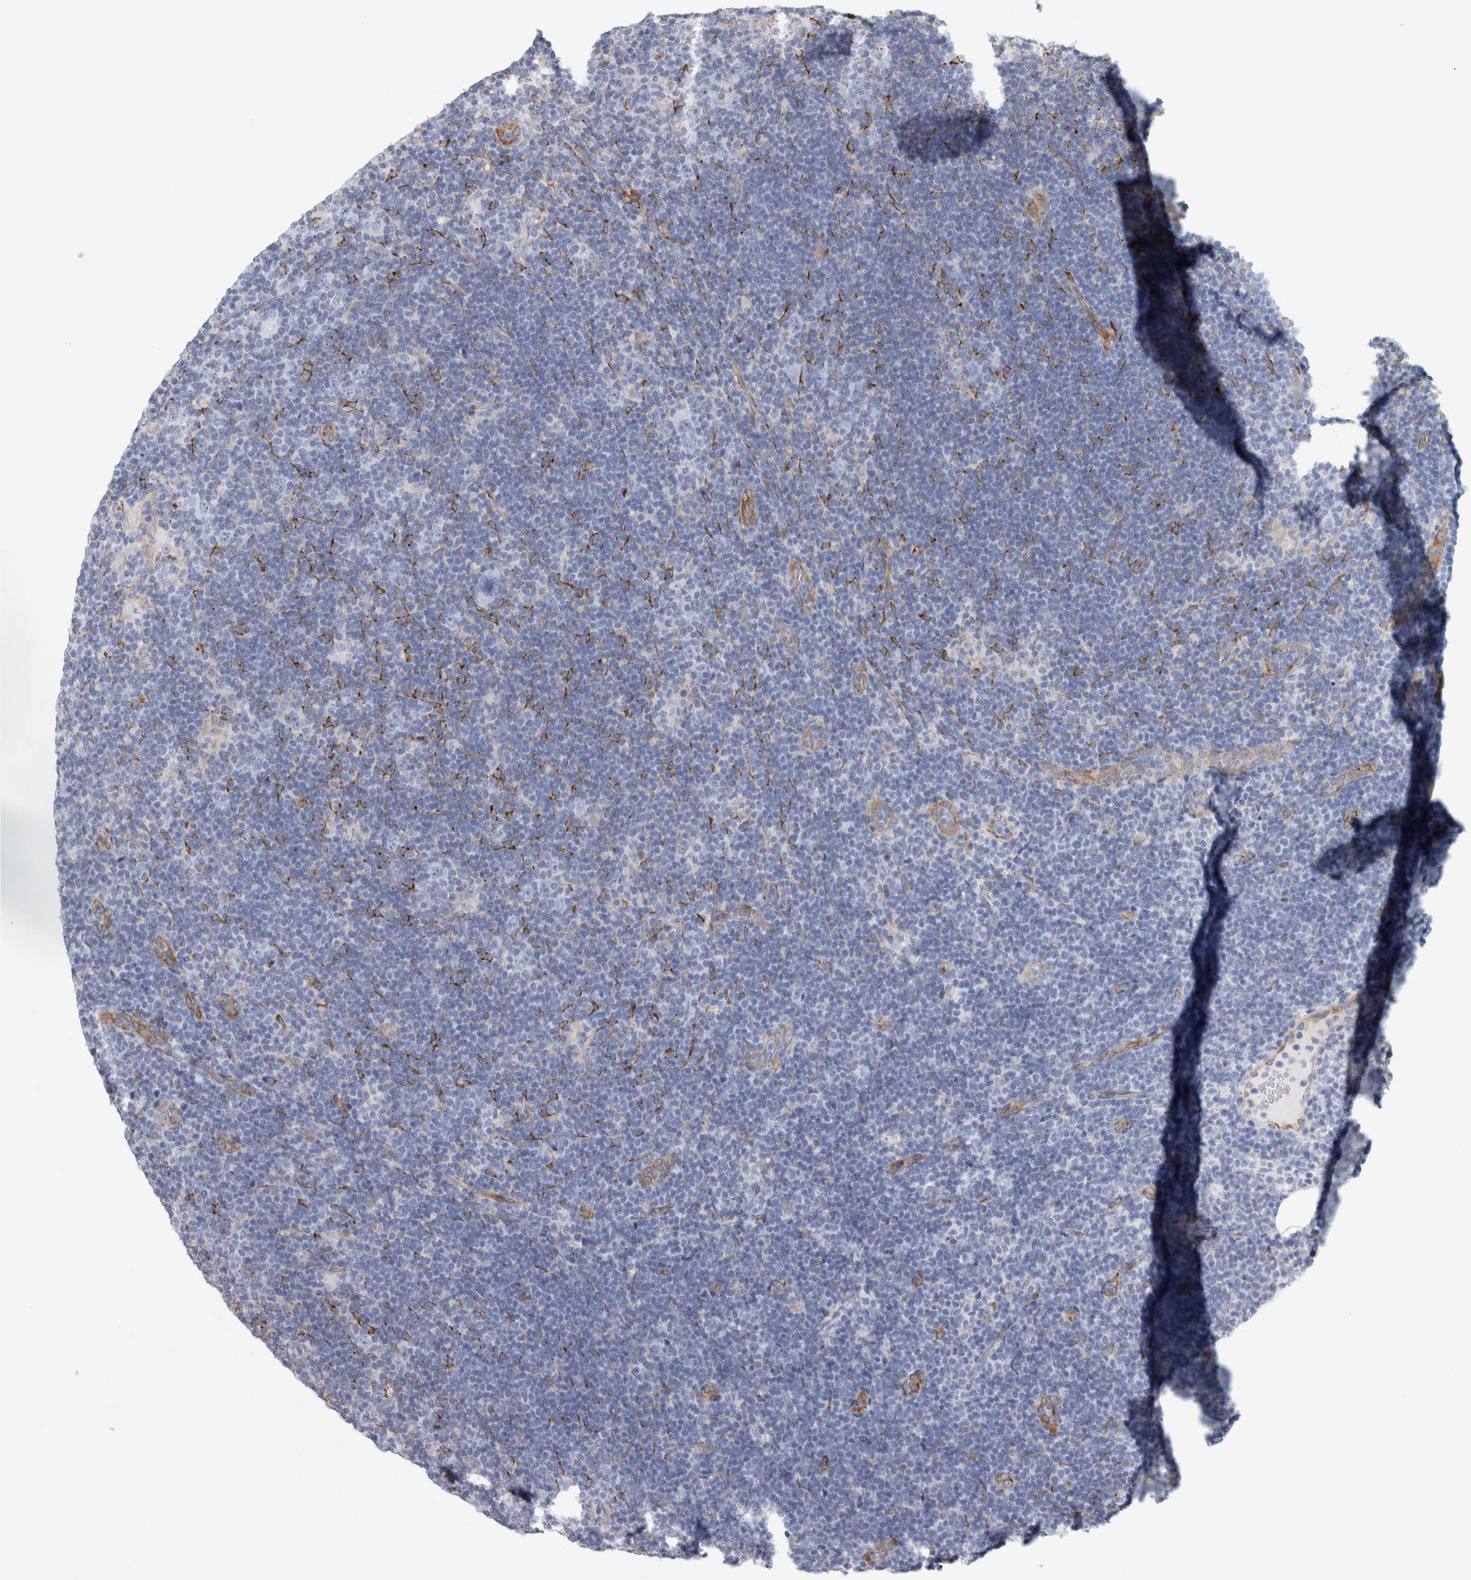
{"staining": {"intensity": "negative", "quantity": "none", "location": "none"}, "tissue": "lymphoma", "cell_type": "Tumor cells", "image_type": "cancer", "snomed": [{"axis": "morphology", "description": "Hodgkin's disease, NOS"}, {"axis": "topography", "description": "Lymph node"}], "caption": "Tumor cells are negative for brown protein staining in lymphoma.", "gene": "B3GNT3", "patient": {"sex": "female", "age": 57}}